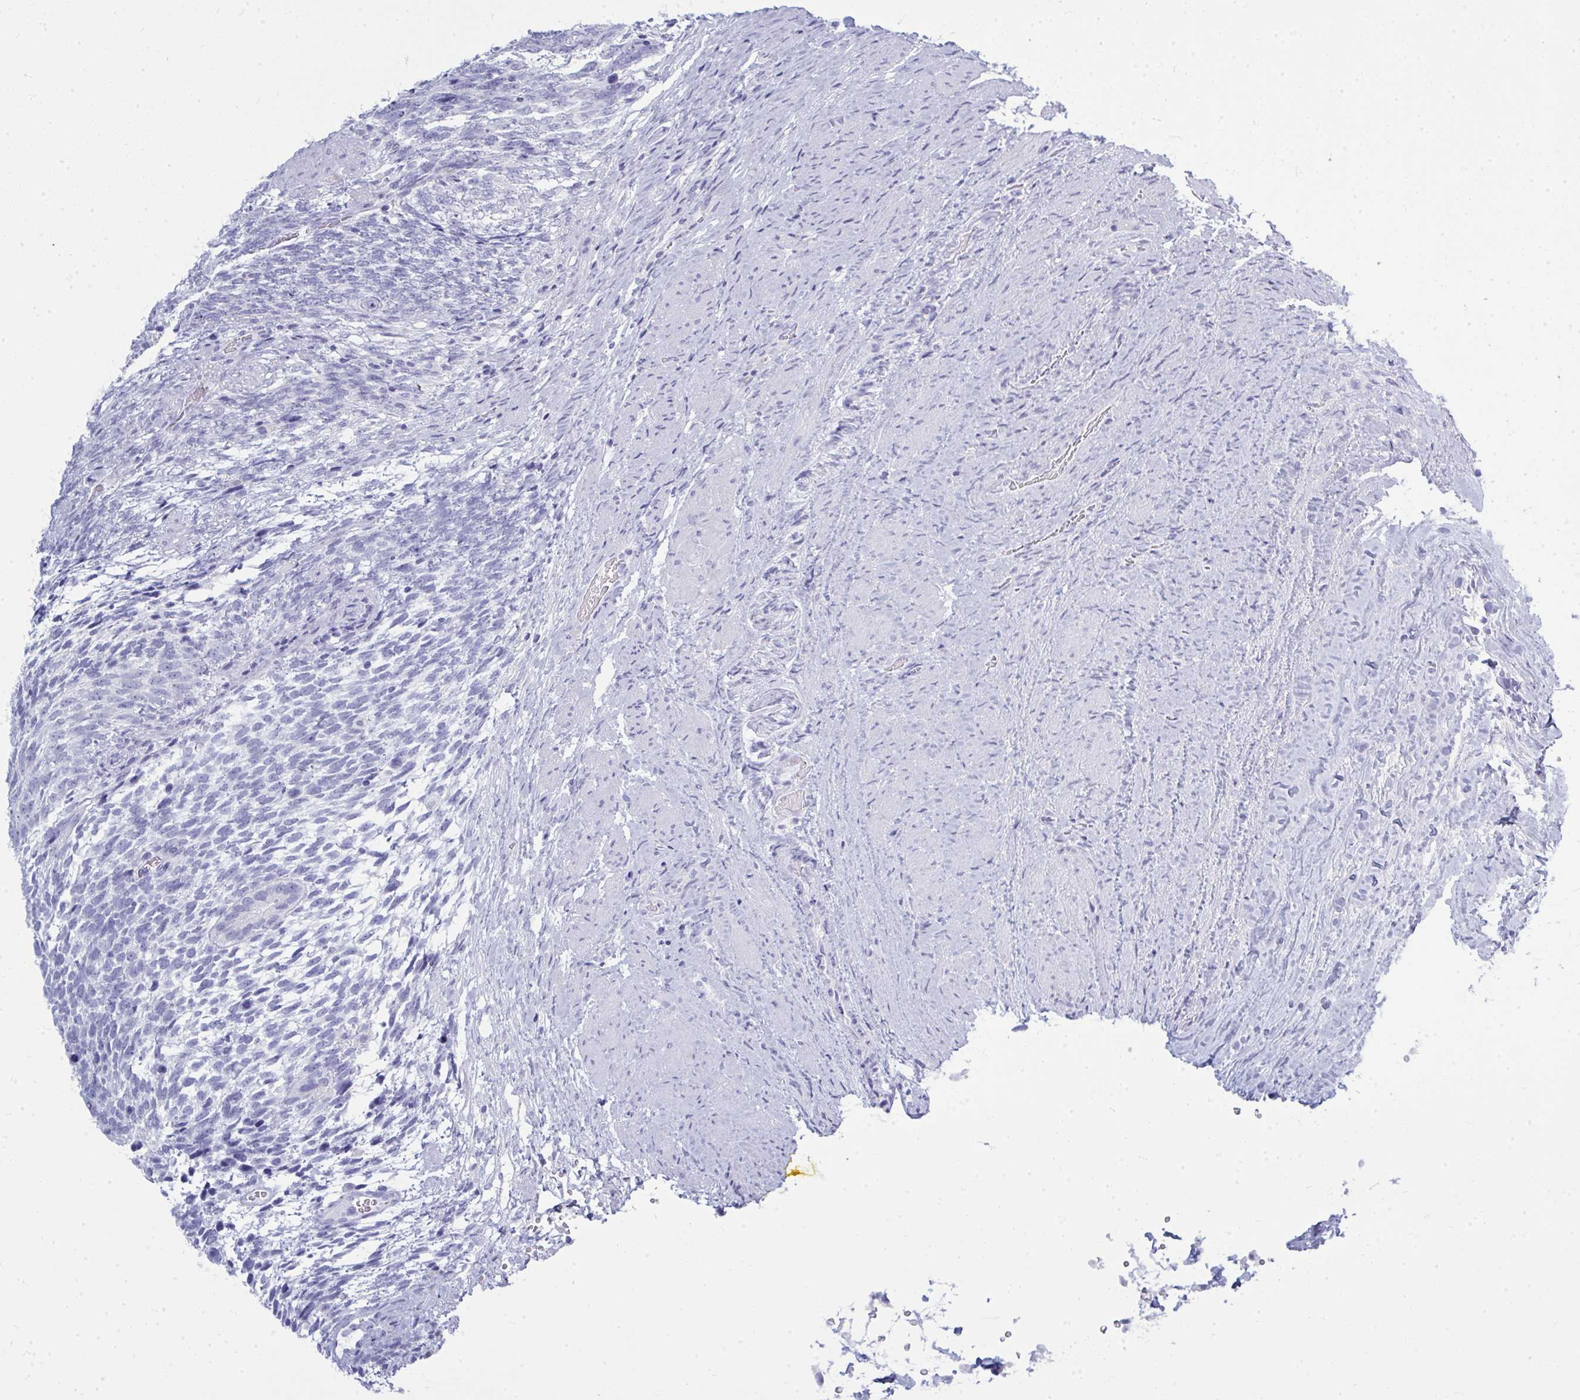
{"staining": {"intensity": "negative", "quantity": "none", "location": "none"}, "tissue": "testis cancer", "cell_type": "Tumor cells", "image_type": "cancer", "snomed": [{"axis": "morphology", "description": "Carcinoma, Embryonal, NOS"}, {"axis": "topography", "description": "Testis"}], "caption": "An immunohistochemistry (IHC) image of embryonal carcinoma (testis) is shown. There is no staining in tumor cells of embryonal carcinoma (testis). Nuclei are stained in blue.", "gene": "QDPR", "patient": {"sex": "male", "age": 23}}